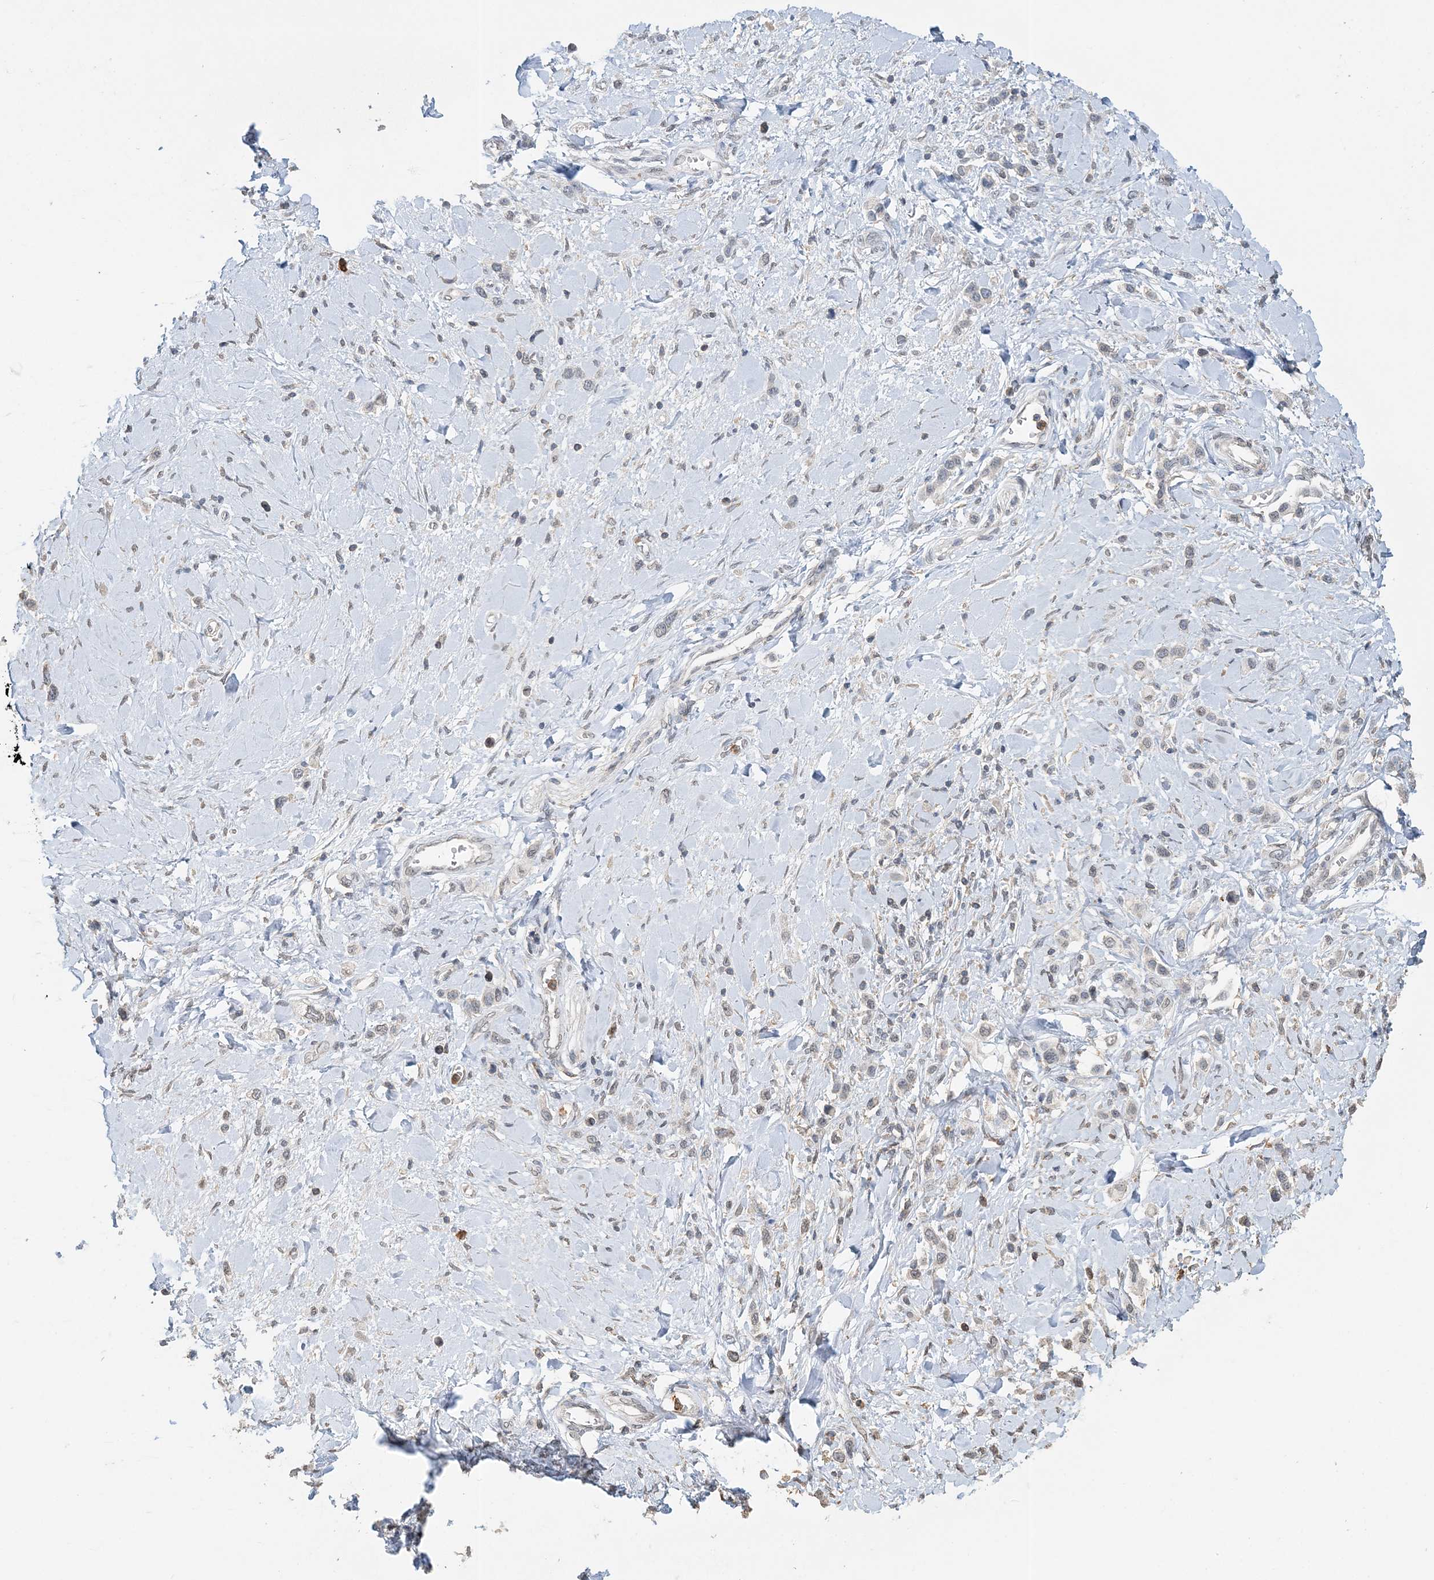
{"staining": {"intensity": "negative", "quantity": "none", "location": "none"}, "tissue": "stomach cancer", "cell_type": "Tumor cells", "image_type": "cancer", "snomed": [{"axis": "morphology", "description": "Normal tissue, NOS"}, {"axis": "morphology", "description": "Adenocarcinoma, NOS"}, {"axis": "topography", "description": "Stomach, upper"}, {"axis": "topography", "description": "Stomach"}], "caption": "Tumor cells are negative for protein expression in human adenocarcinoma (stomach). (DAB immunohistochemistry (IHC), high magnification).", "gene": "FAM110A", "patient": {"sex": "female", "age": 65}}